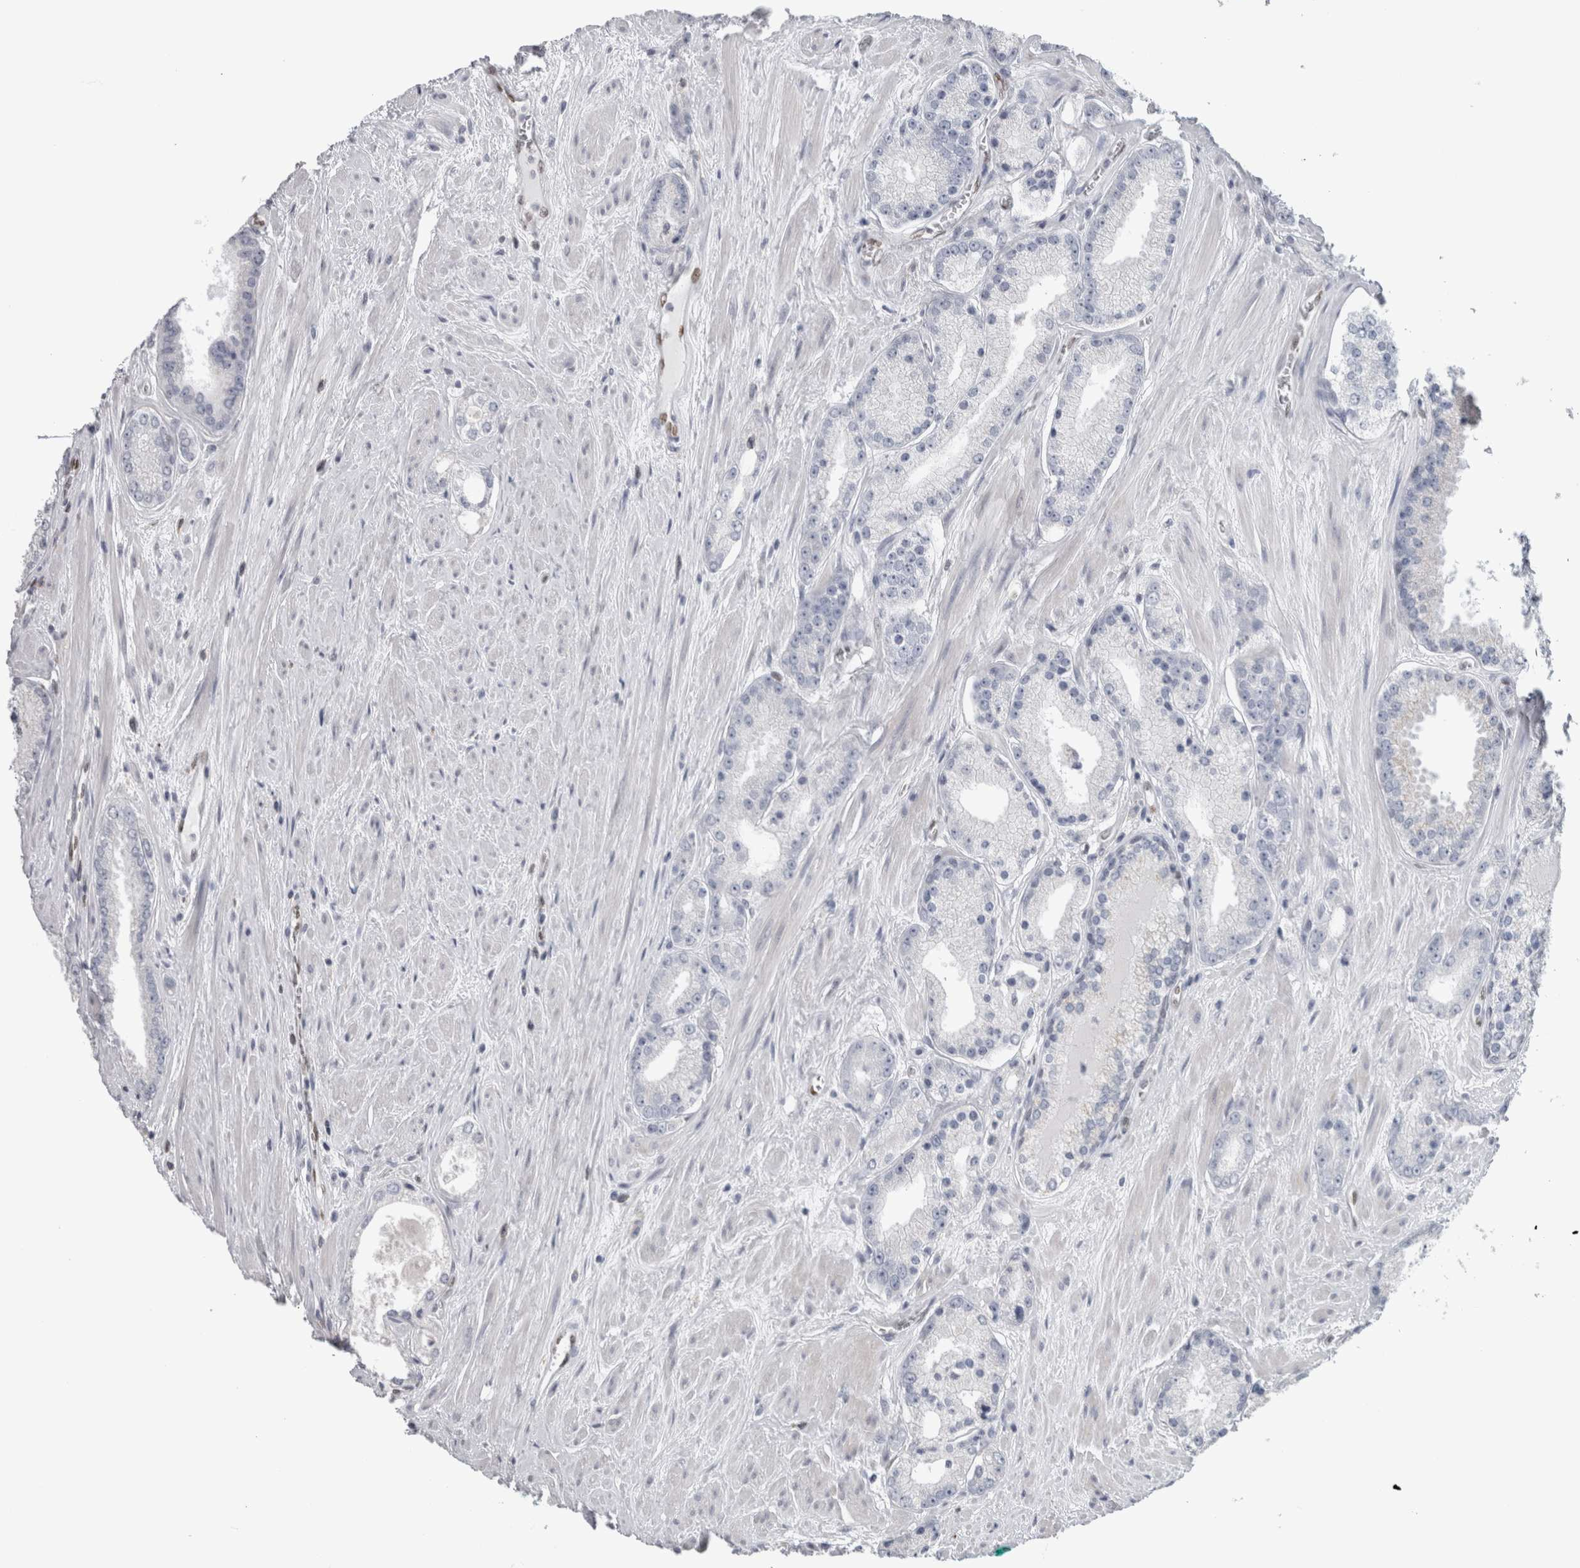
{"staining": {"intensity": "negative", "quantity": "none", "location": "none"}, "tissue": "prostate cancer", "cell_type": "Tumor cells", "image_type": "cancer", "snomed": [{"axis": "morphology", "description": "Adenocarcinoma, Low grade"}, {"axis": "topography", "description": "Prostate"}], "caption": "Immunohistochemistry micrograph of neoplastic tissue: human prostate cancer stained with DAB exhibits no significant protein expression in tumor cells.", "gene": "IL33", "patient": {"sex": "male", "age": 62}}